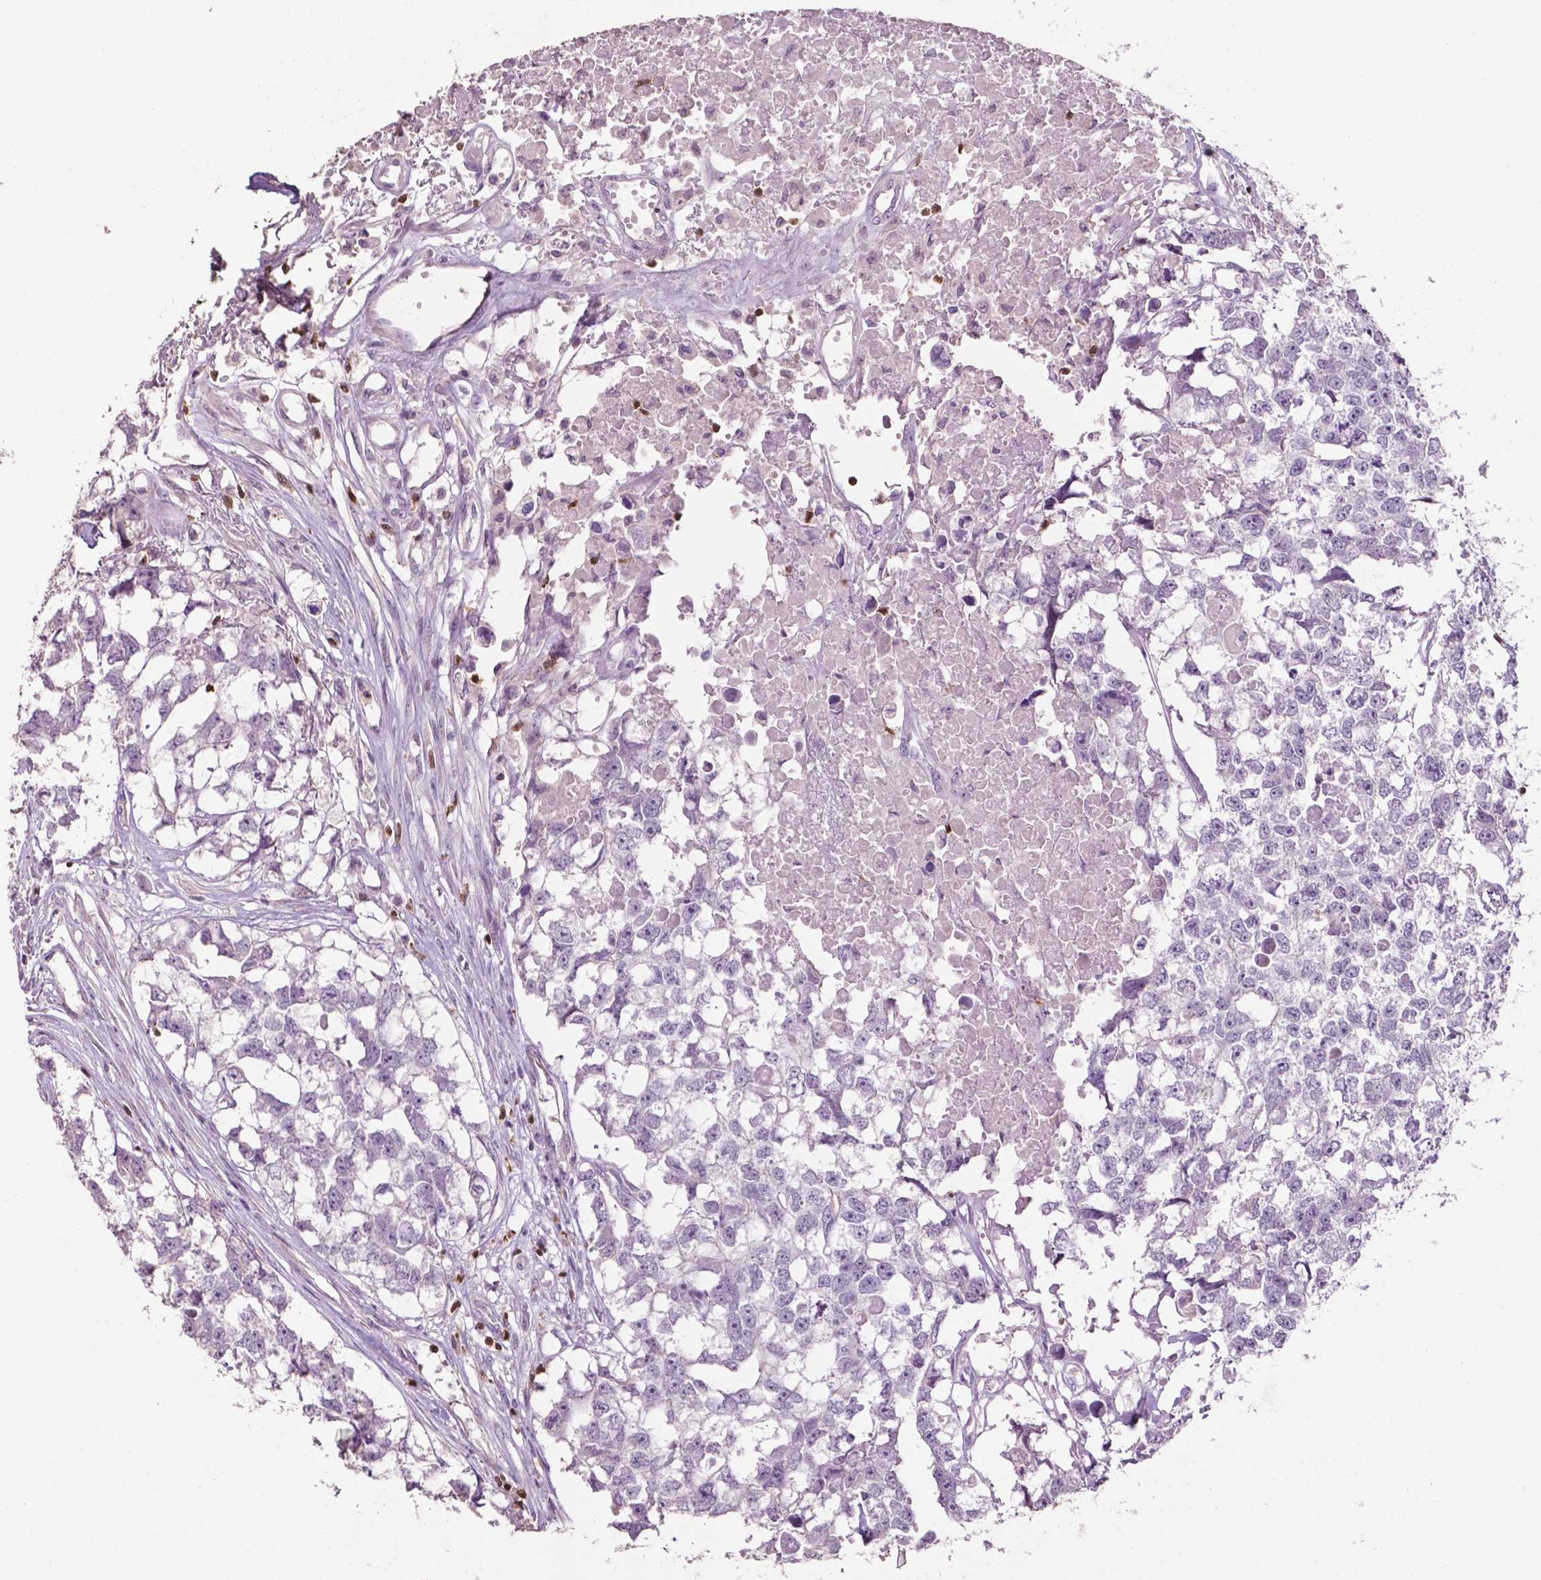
{"staining": {"intensity": "negative", "quantity": "none", "location": "none"}, "tissue": "testis cancer", "cell_type": "Tumor cells", "image_type": "cancer", "snomed": [{"axis": "morphology", "description": "Carcinoma, Embryonal, NOS"}, {"axis": "morphology", "description": "Teratoma, malignant, NOS"}, {"axis": "topography", "description": "Testis"}], "caption": "This is a photomicrograph of immunohistochemistry (IHC) staining of testis cancer (teratoma (malignant)), which shows no expression in tumor cells. (DAB (3,3'-diaminobenzidine) immunohistochemistry (IHC) with hematoxylin counter stain).", "gene": "TBC1D10C", "patient": {"sex": "male", "age": 44}}